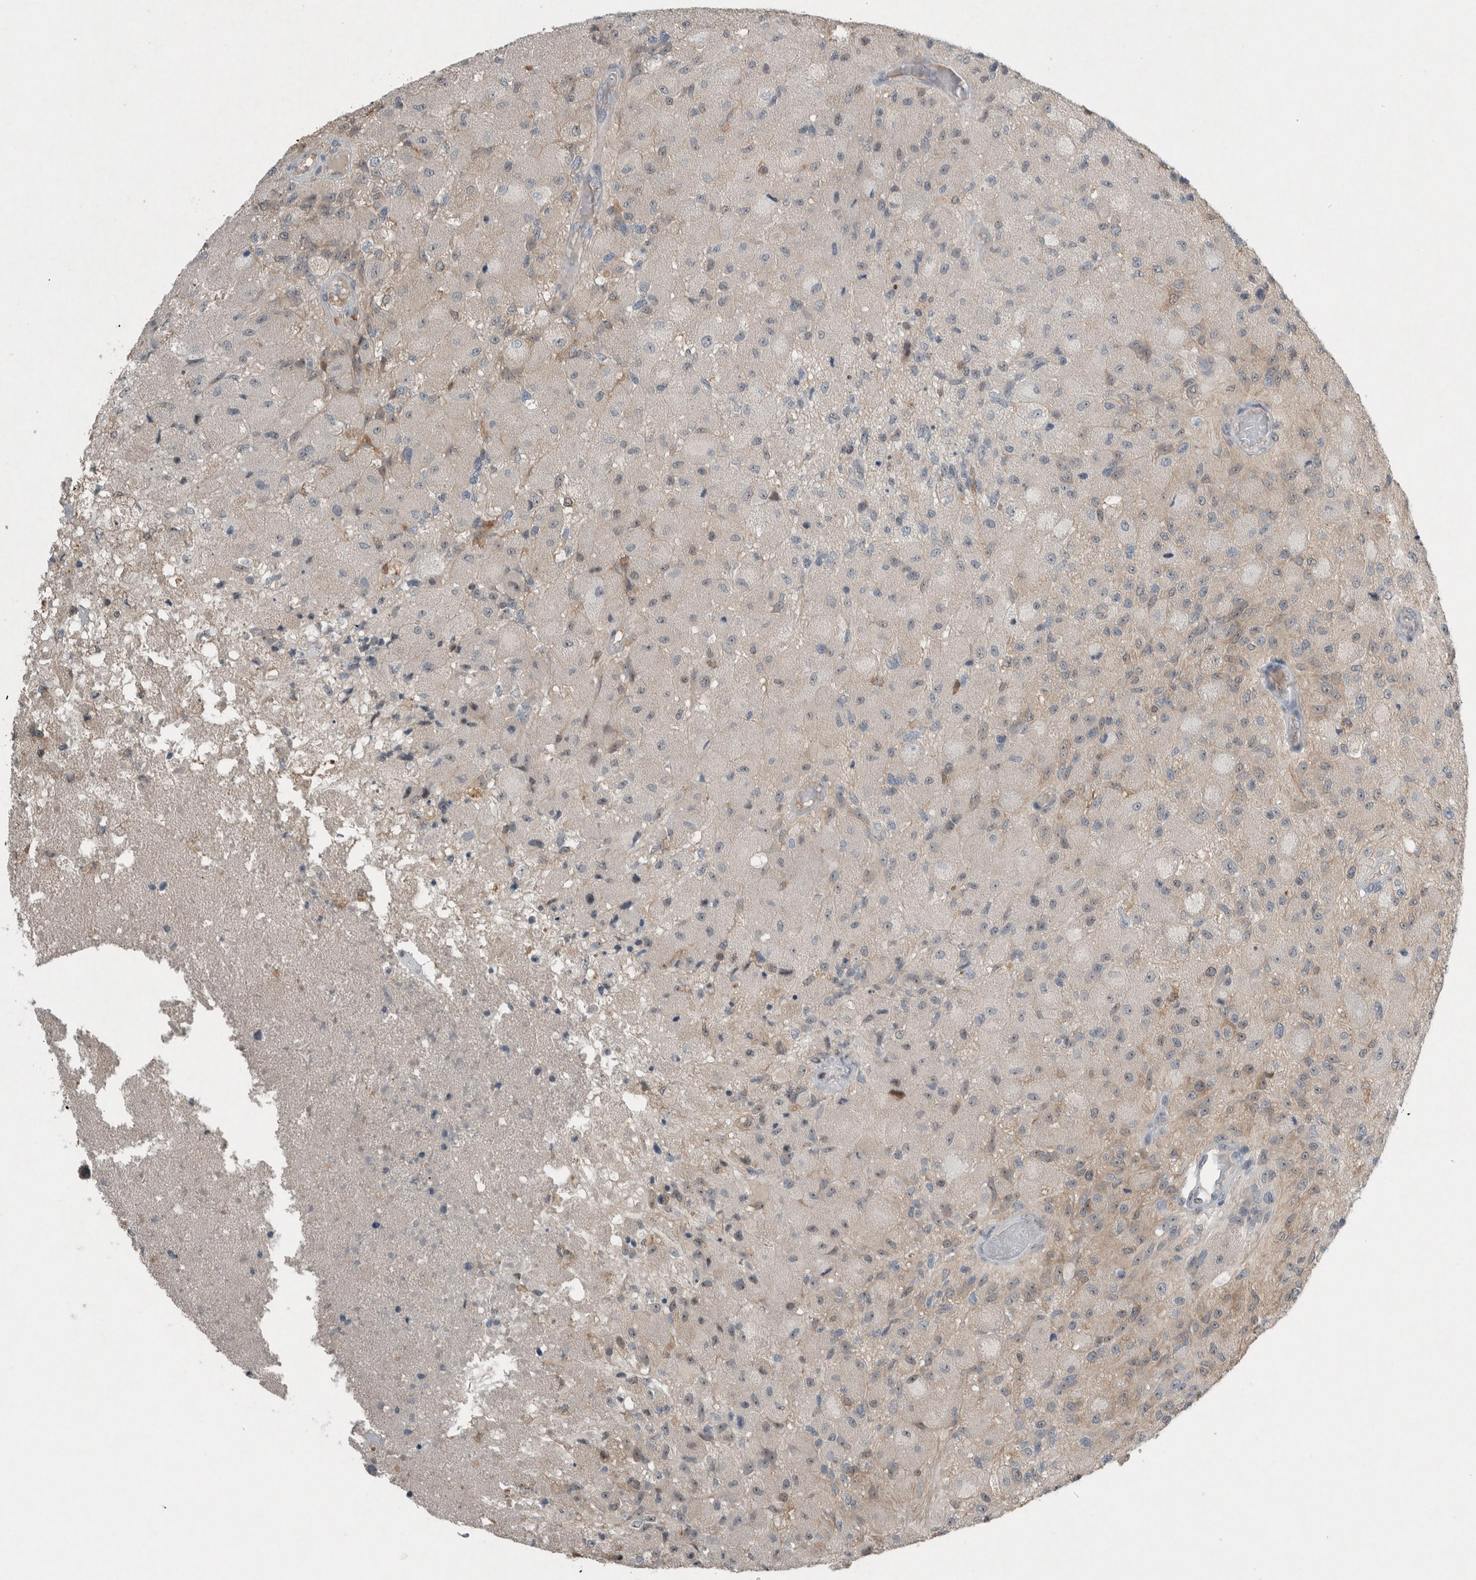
{"staining": {"intensity": "negative", "quantity": "none", "location": "none"}, "tissue": "glioma", "cell_type": "Tumor cells", "image_type": "cancer", "snomed": [{"axis": "morphology", "description": "Normal tissue, NOS"}, {"axis": "morphology", "description": "Glioma, malignant, High grade"}, {"axis": "topography", "description": "Cerebral cortex"}], "caption": "This is an immunohistochemistry (IHC) photomicrograph of malignant high-grade glioma. There is no staining in tumor cells.", "gene": "RALGDS", "patient": {"sex": "male", "age": 77}}